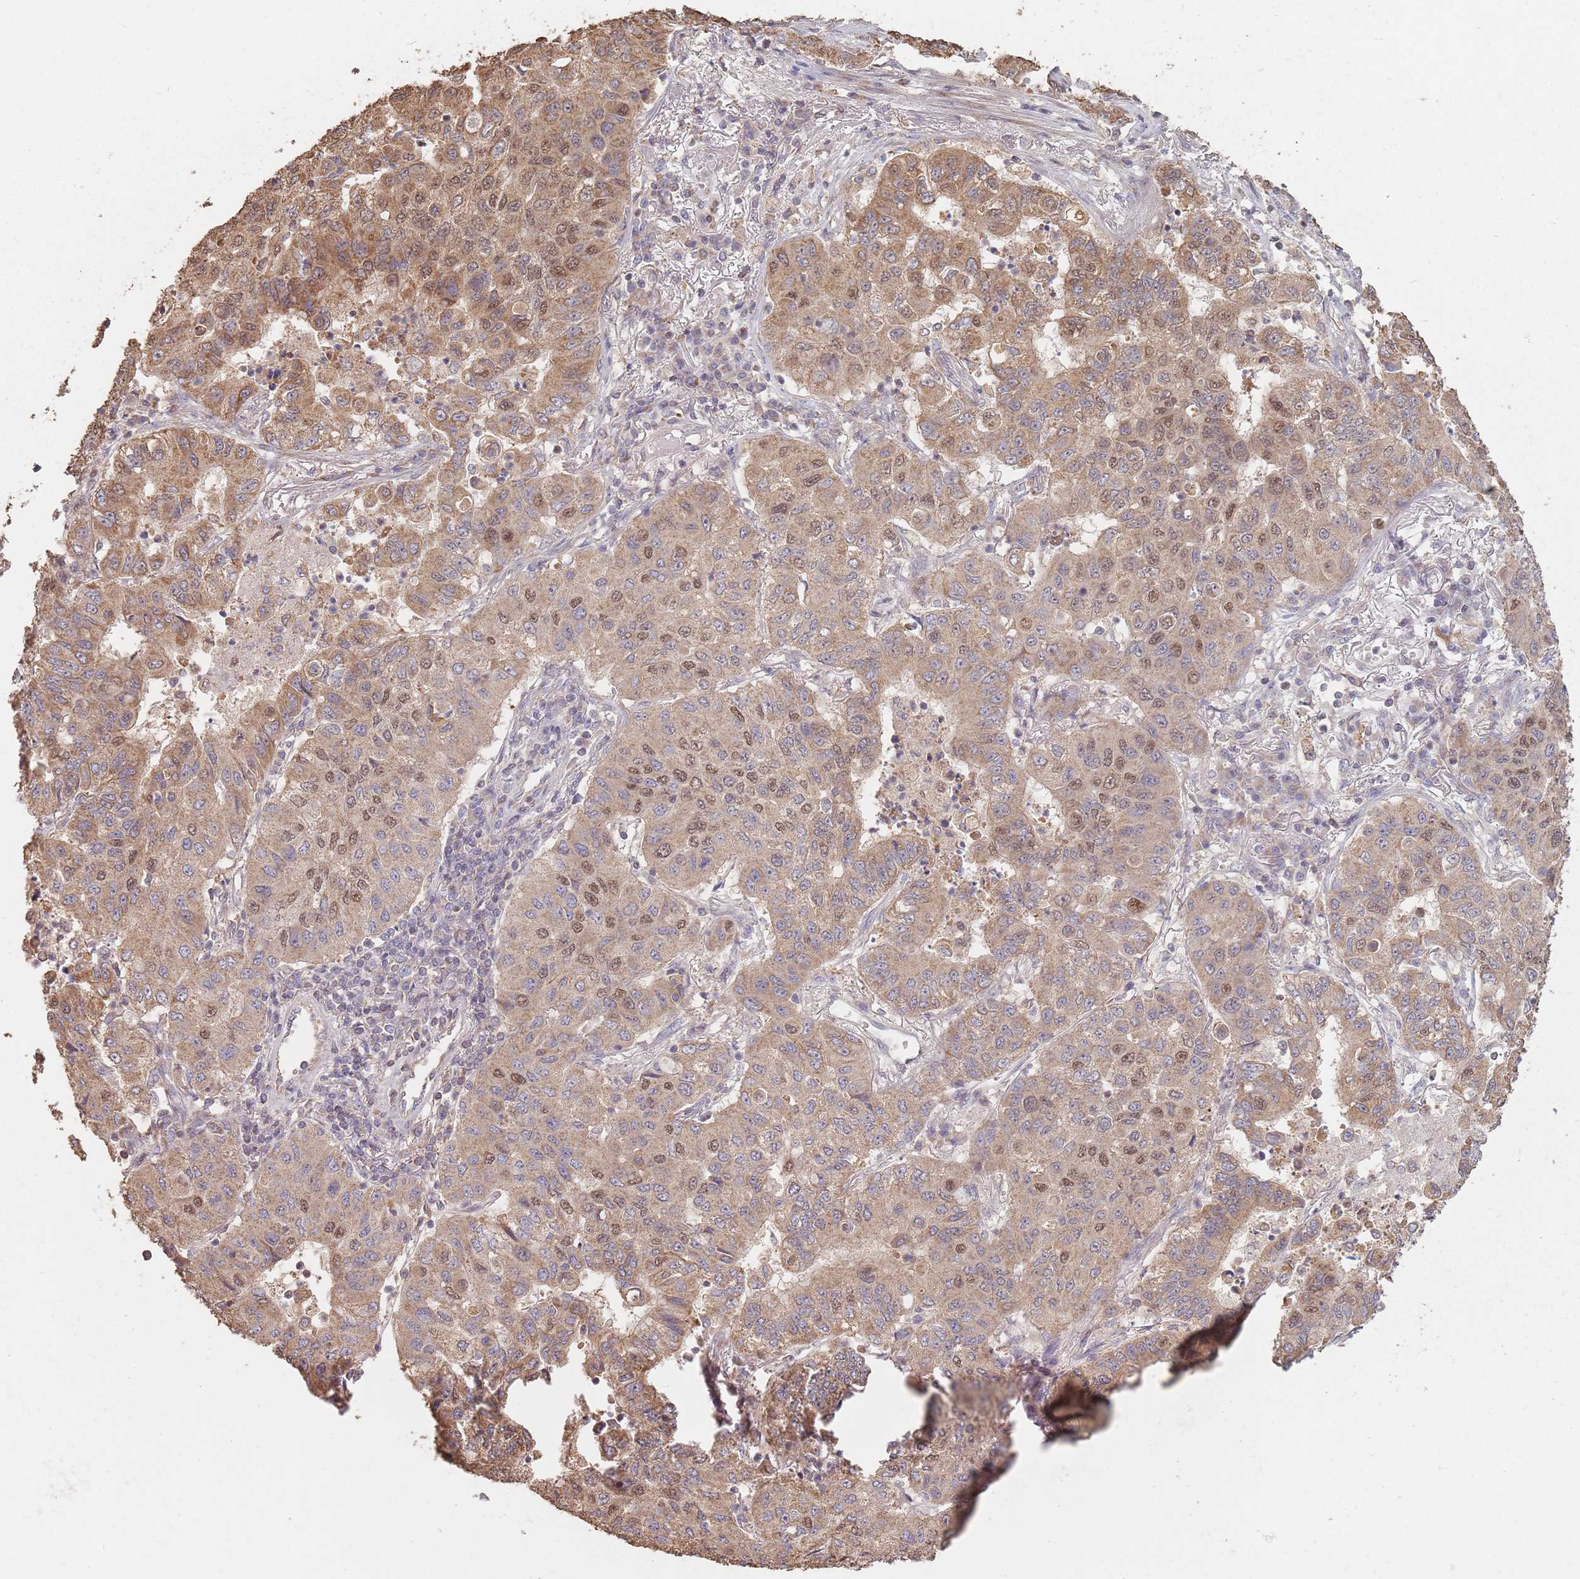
{"staining": {"intensity": "moderate", "quantity": ">75%", "location": "cytoplasmic/membranous,nuclear"}, "tissue": "lung cancer", "cell_type": "Tumor cells", "image_type": "cancer", "snomed": [{"axis": "morphology", "description": "Squamous cell carcinoma, NOS"}, {"axis": "topography", "description": "Lung"}], "caption": "Immunohistochemistry micrograph of neoplastic tissue: human lung cancer stained using immunohistochemistry displays medium levels of moderate protein expression localized specifically in the cytoplasmic/membranous and nuclear of tumor cells, appearing as a cytoplasmic/membranous and nuclear brown color.", "gene": "VPS52", "patient": {"sex": "male", "age": 74}}